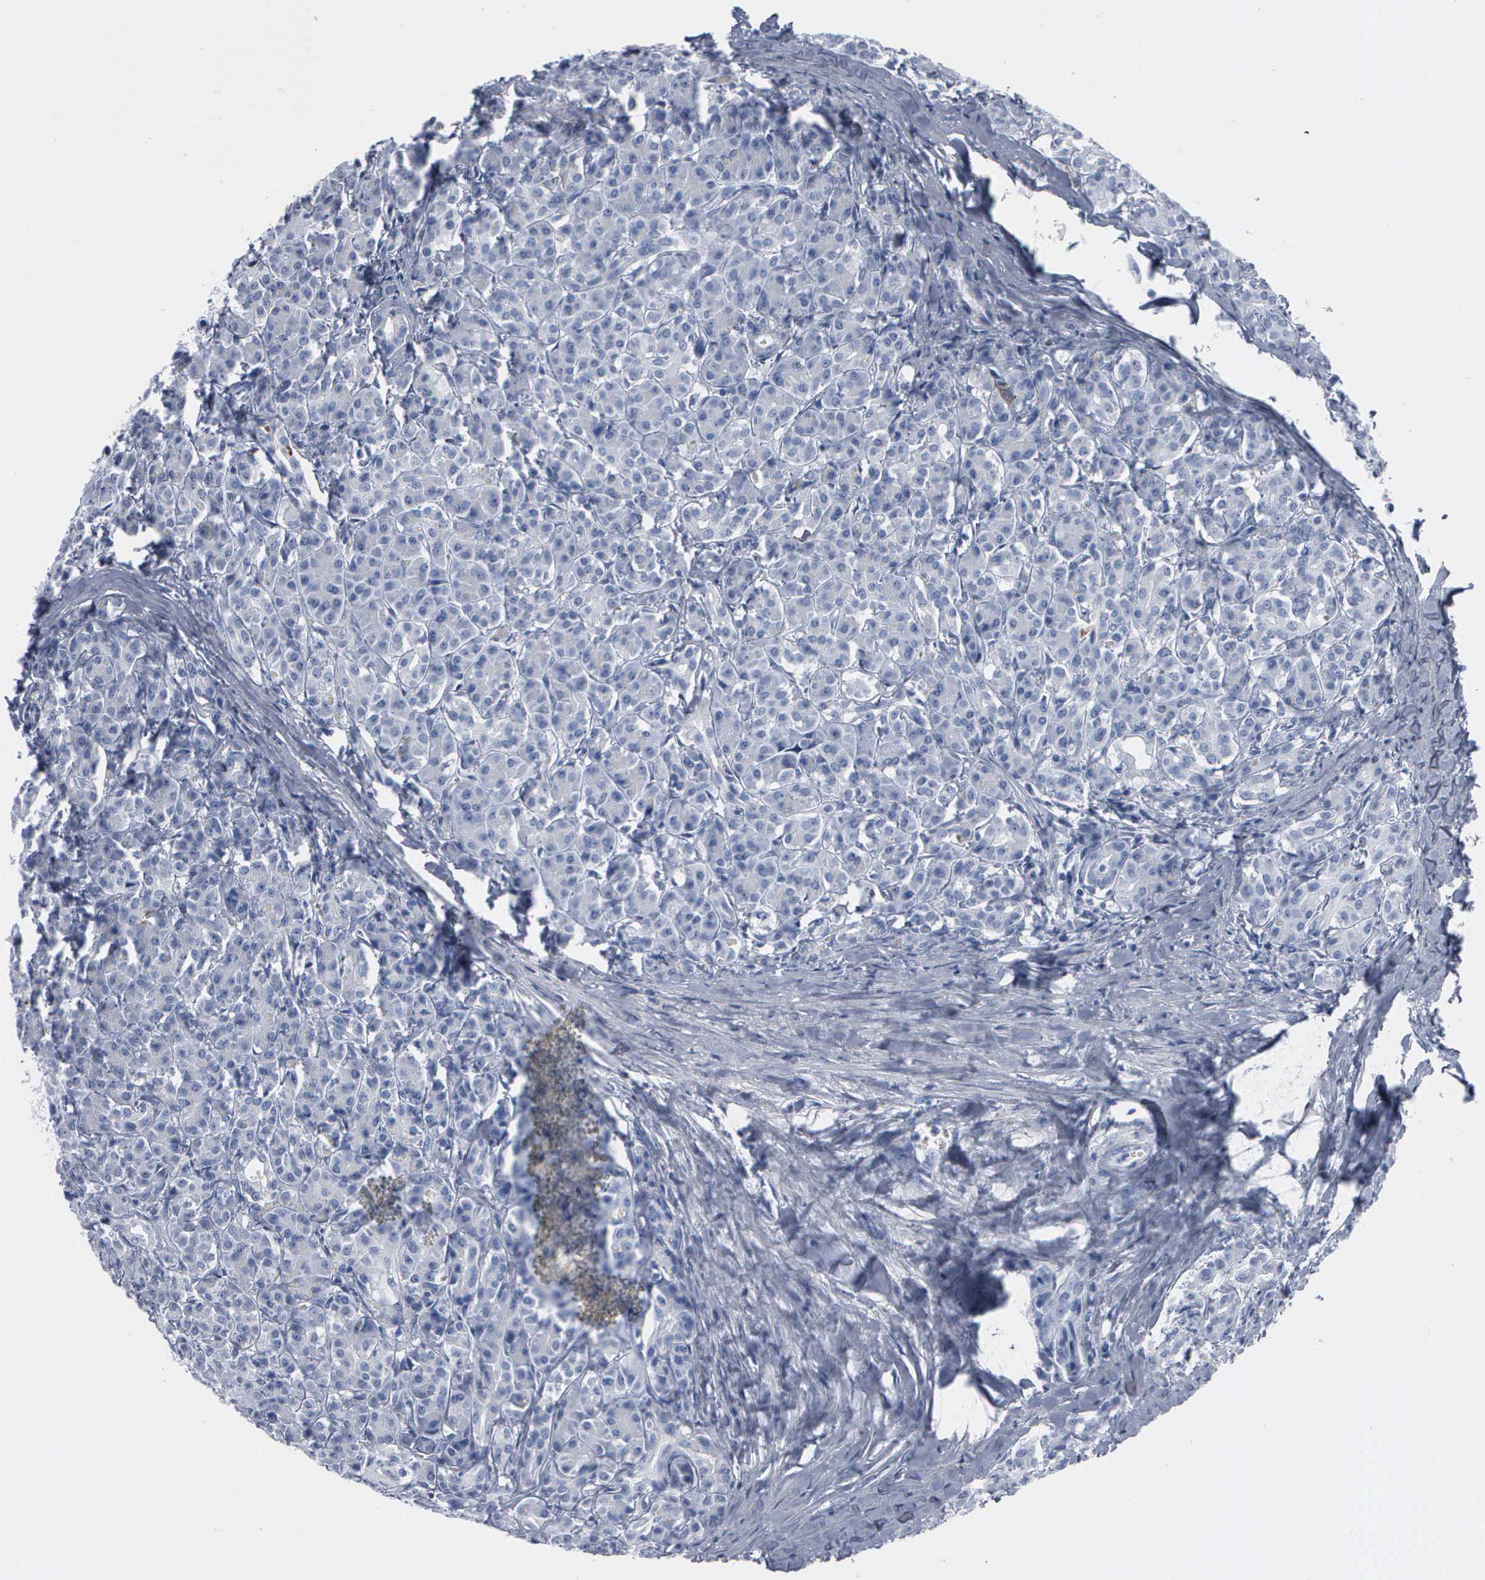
{"staining": {"intensity": "negative", "quantity": "none", "location": "none"}, "tissue": "pancreas", "cell_type": "Exocrine glandular cells", "image_type": "normal", "snomed": [{"axis": "morphology", "description": "Normal tissue, NOS"}, {"axis": "topography", "description": "Lymph node"}, {"axis": "topography", "description": "Pancreas"}], "caption": "Exocrine glandular cells are negative for brown protein staining in normal pancreas. (Brightfield microscopy of DAB (3,3'-diaminobenzidine) immunohistochemistry at high magnification).", "gene": "CCNB1", "patient": {"sex": "male", "age": 59}}